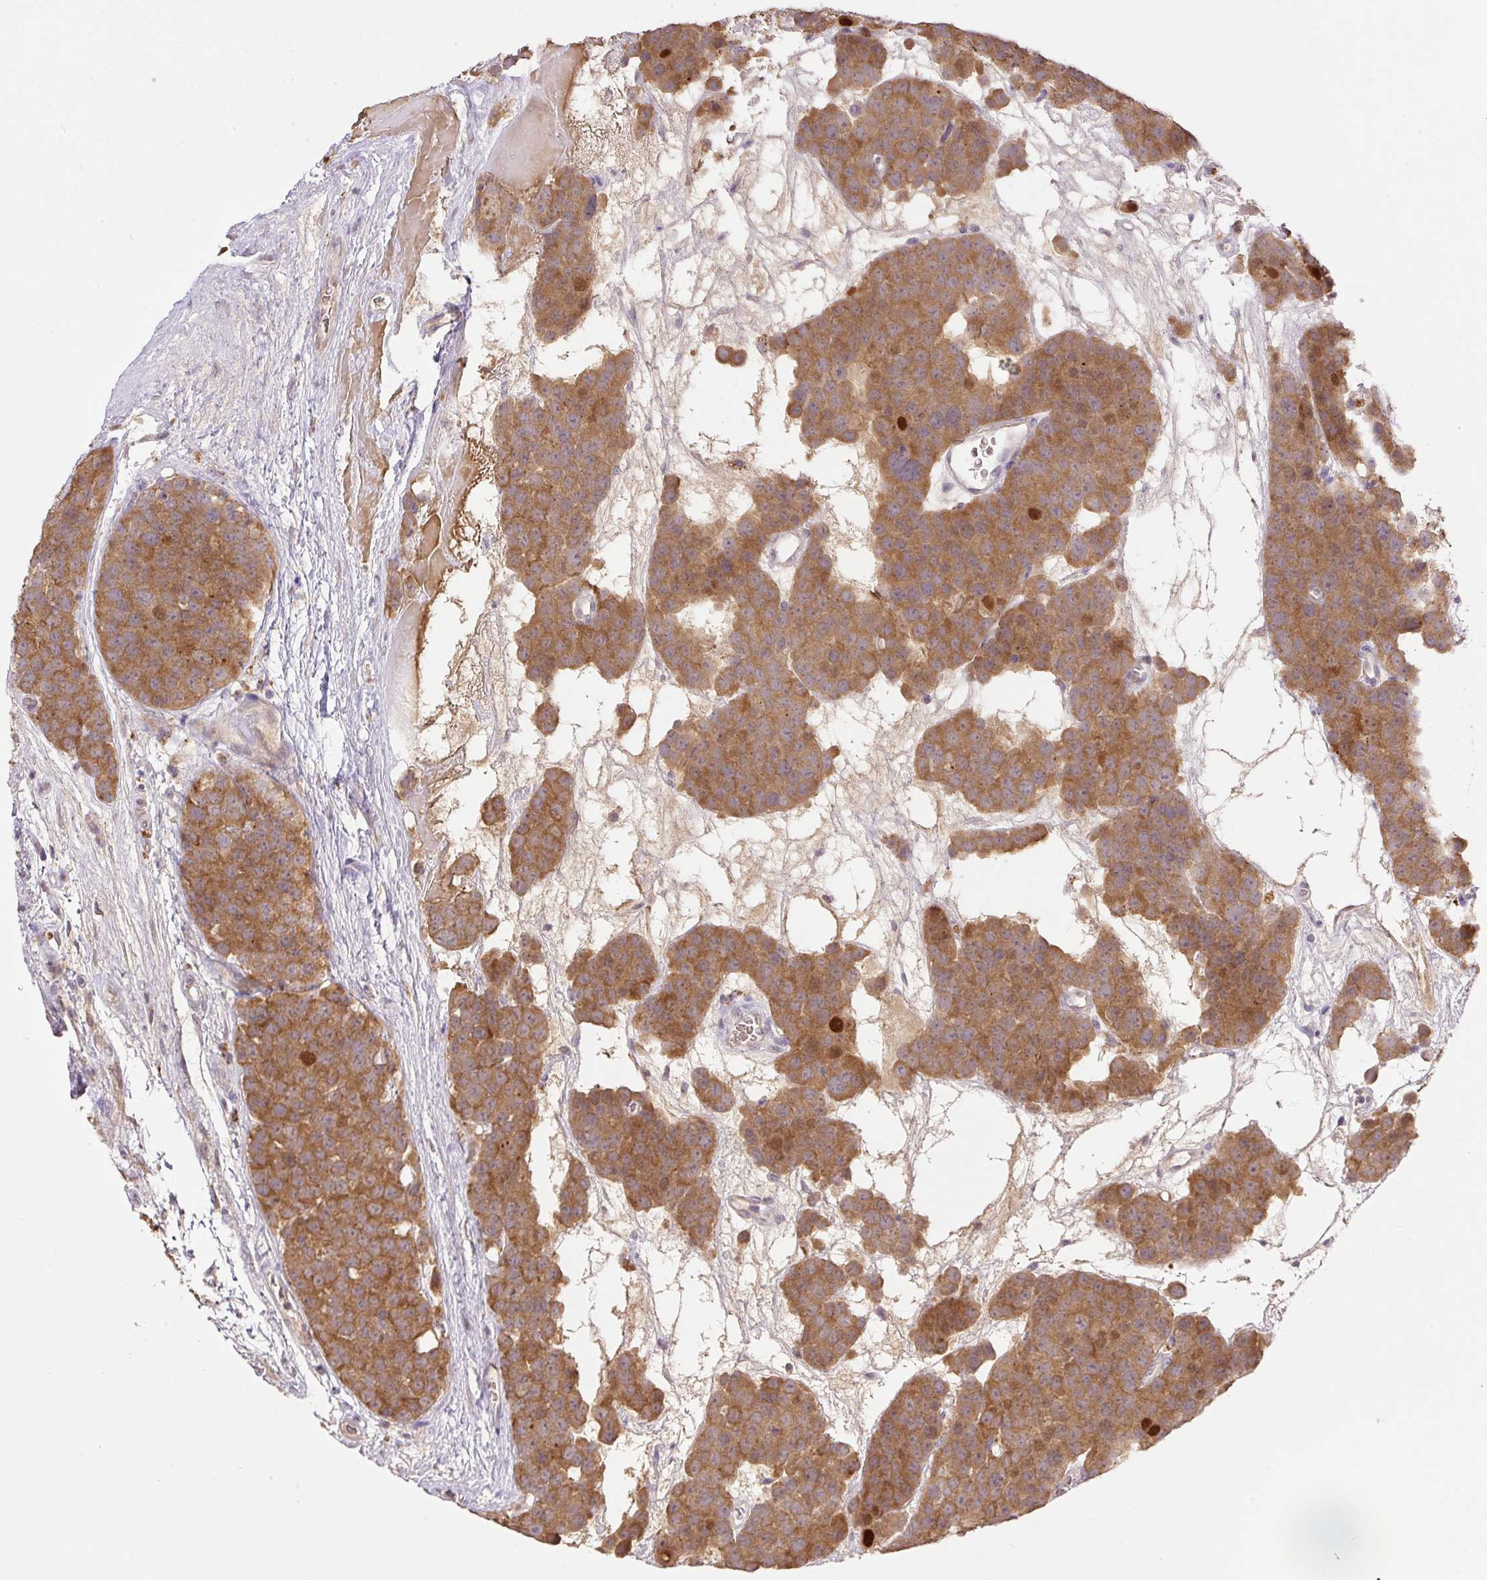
{"staining": {"intensity": "moderate", "quantity": ">75%", "location": "cytoplasmic/membranous"}, "tissue": "testis cancer", "cell_type": "Tumor cells", "image_type": "cancer", "snomed": [{"axis": "morphology", "description": "Seminoma, NOS"}, {"axis": "topography", "description": "Testis"}], "caption": "Brown immunohistochemical staining in human testis seminoma reveals moderate cytoplasmic/membranous positivity in approximately >75% of tumor cells.", "gene": "HABP4", "patient": {"sex": "male", "age": 71}}